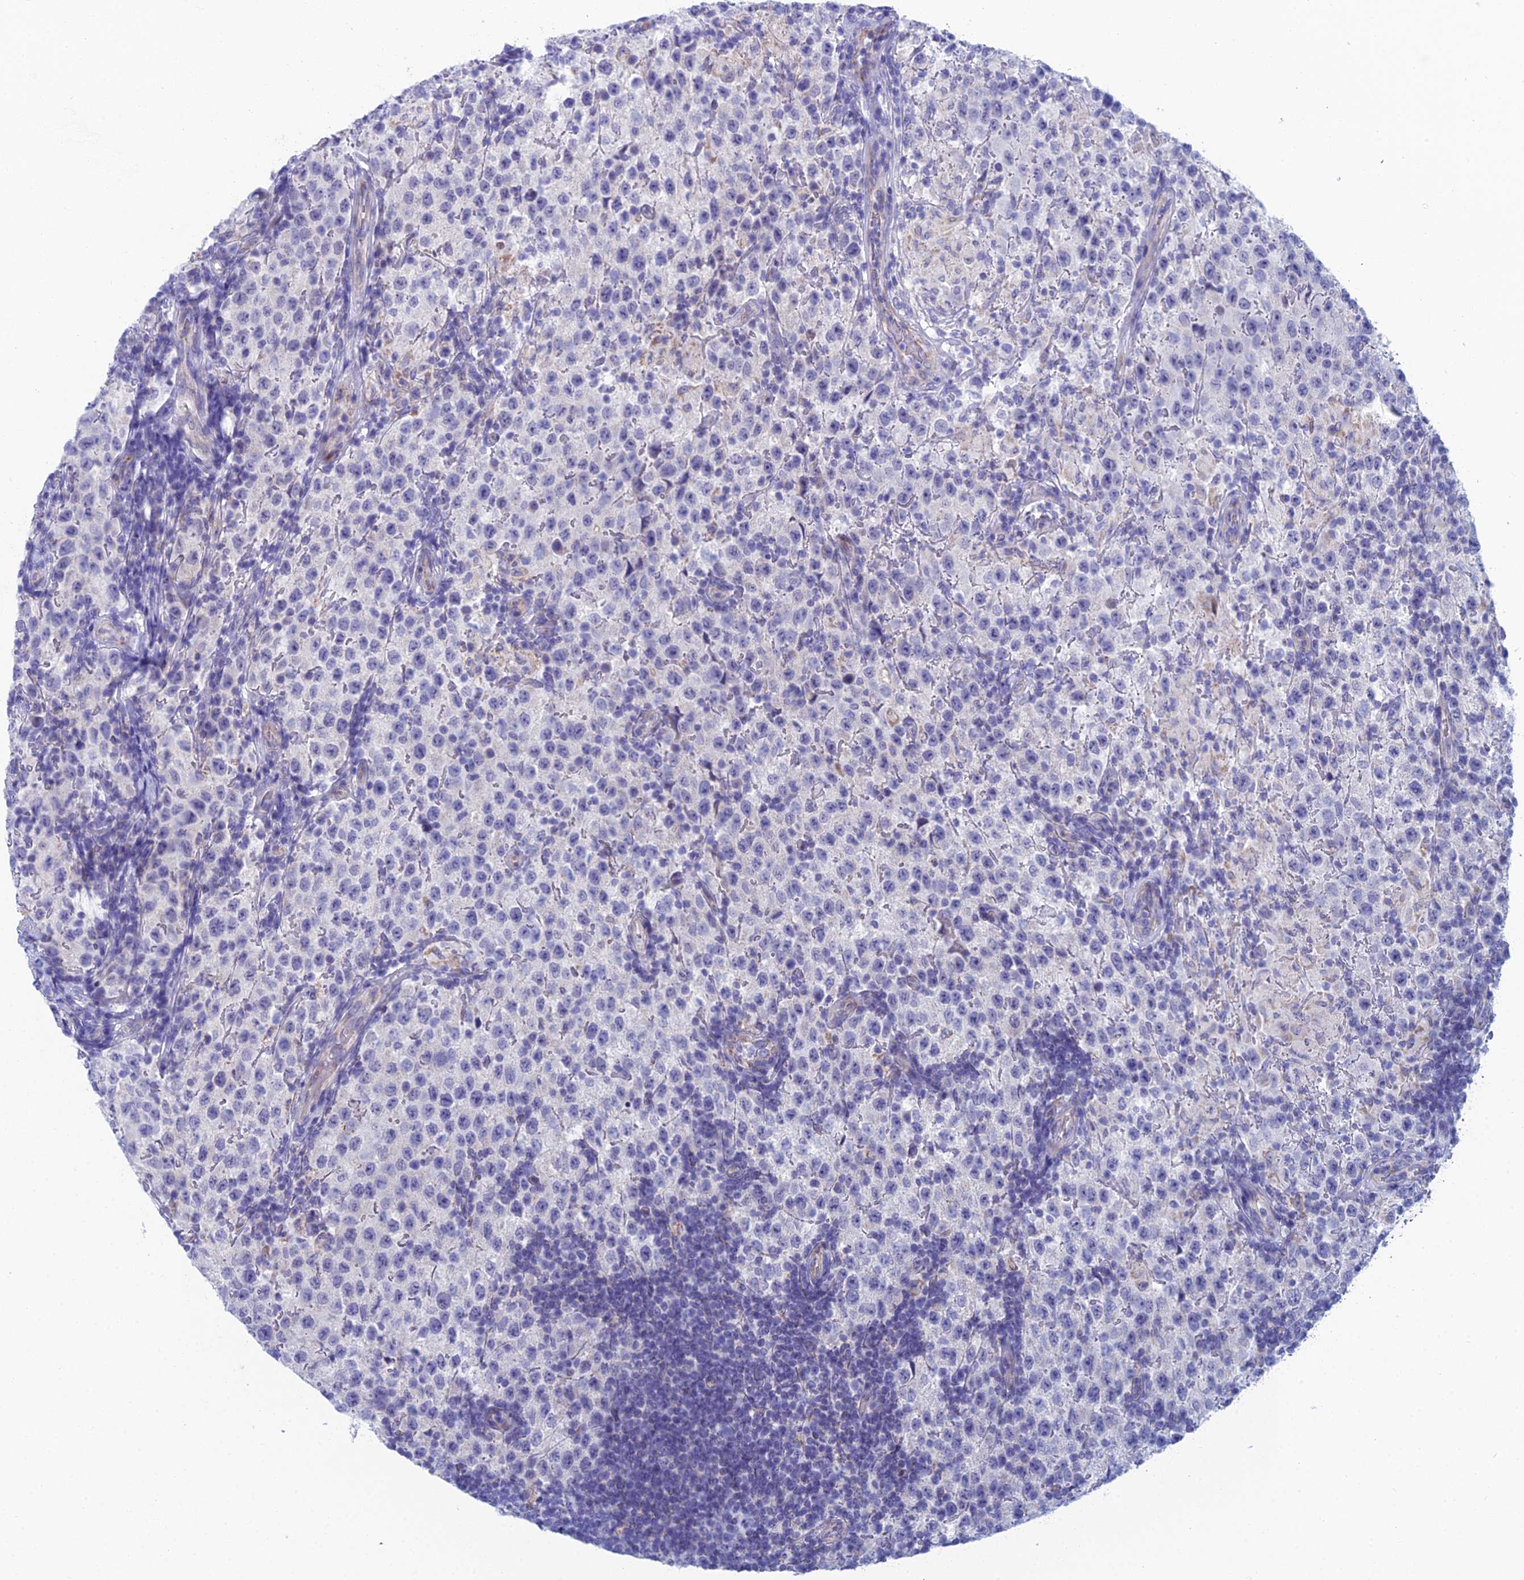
{"staining": {"intensity": "negative", "quantity": "none", "location": "none"}, "tissue": "testis cancer", "cell_type": "Tumor cells", "image_type": "cancer", "snomed": [{"axis": "morphology", "description": "Seminoma, NOS"}, {"axis": "morphology", "description": "Carcinoma, Embryonal, NOS"}, {"axis": "topography", "description": "Testis"}], "caption": "Image shows no protein staining in tumor cells of testis cancer tissue.", "gene": "CFAP210", "patient": {"sex": "male", "age": 41}}